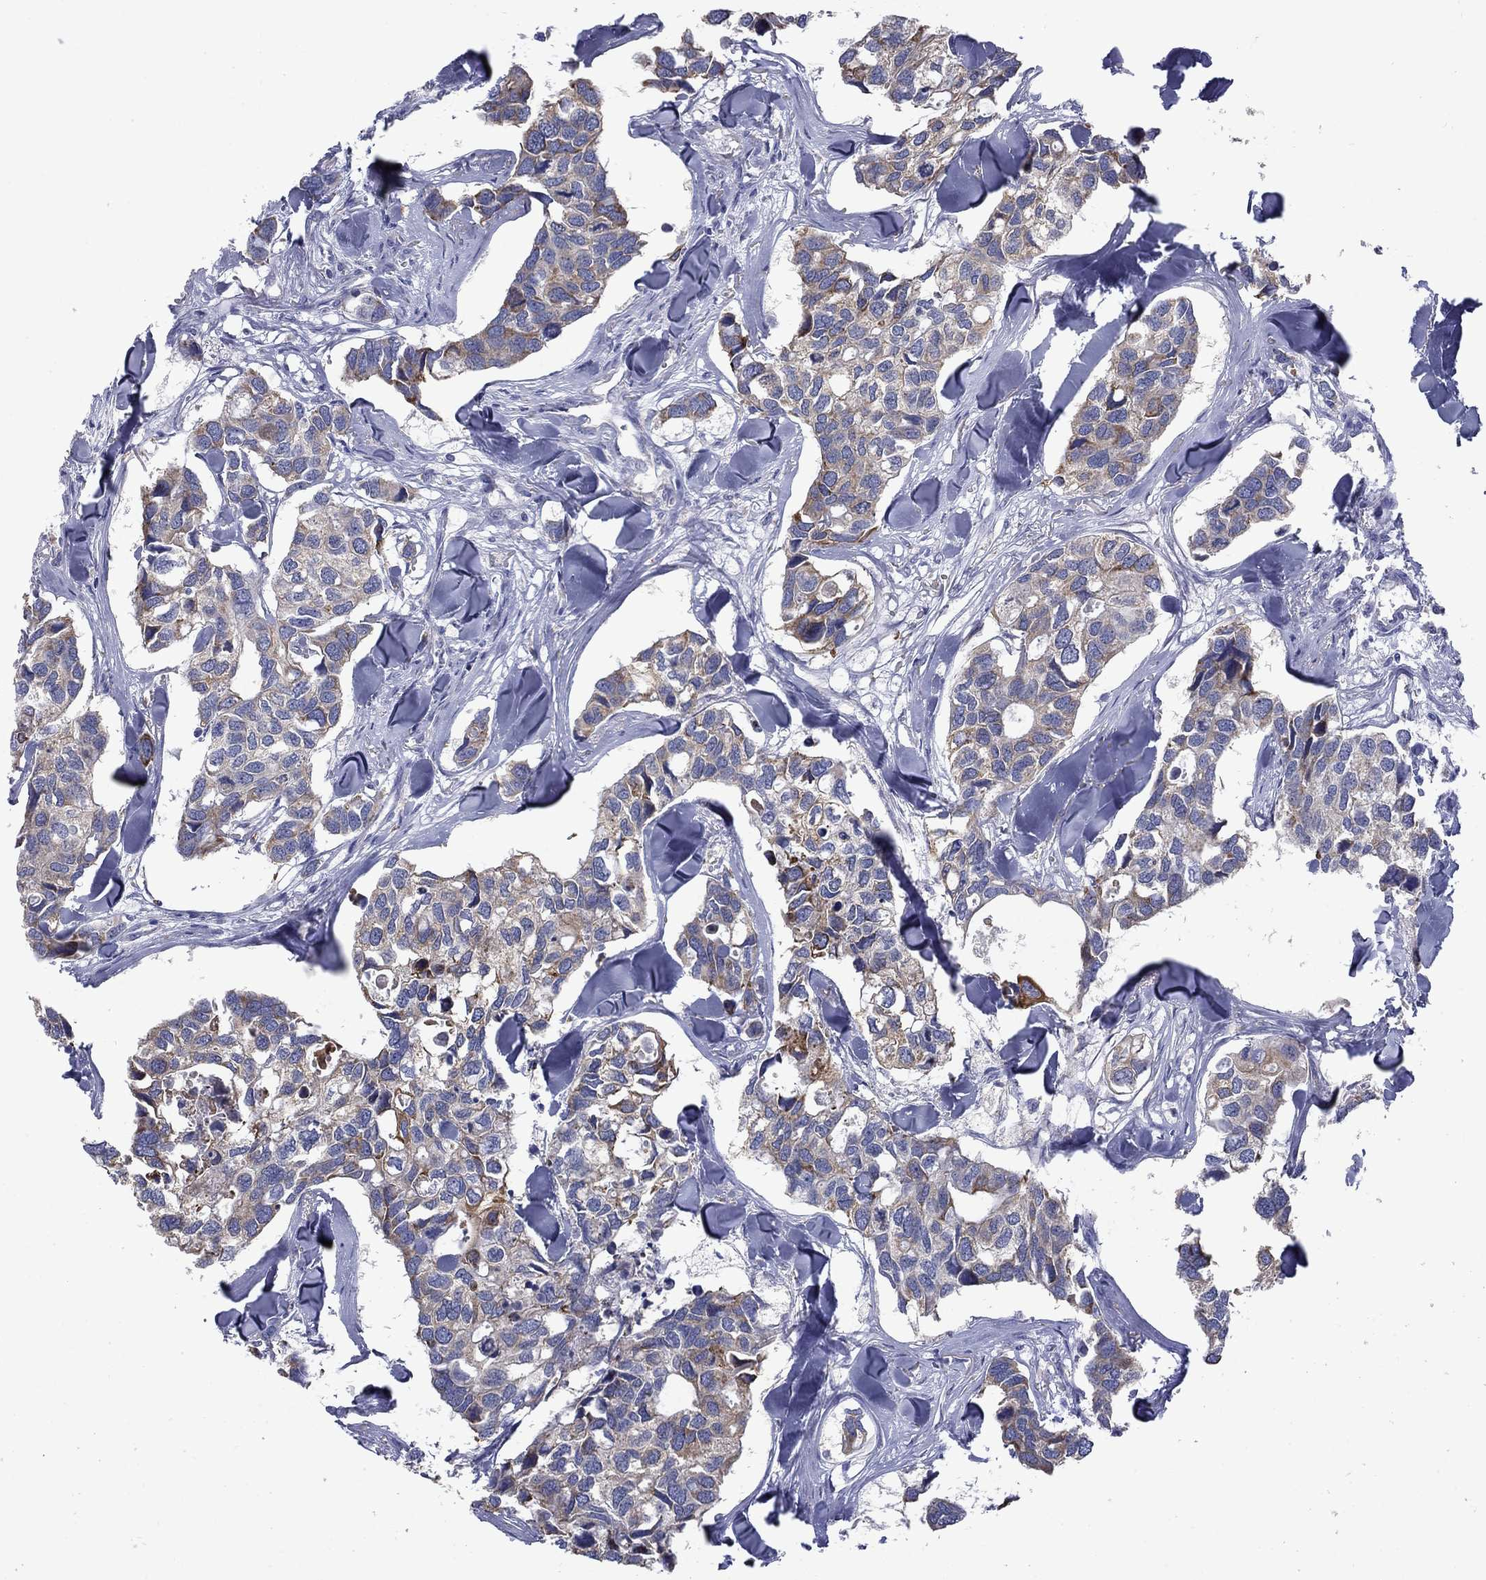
{"staining": {"intensity": "strong", "quantity": "<25%", "location": "cytoplasmic/membranous,nuclear"}, "tissue": "breast cancer", "cell_type": "Tumor cells", "image_type": "cancer", "snomed": [{"axis": "morphology", "description": "Duct carcinoma"}, {"axis": "topography", "description": "Breast"}], "caption": "A micrograph showing strong cytoplasmic/membranous and nuclear positivity in approximately <25% of tumor cells in breast cancer, as visualized by brown immunohistochemical staining.", "gene": "TMPRSS11A", "patient": {"sex": "female", "age": 83}}